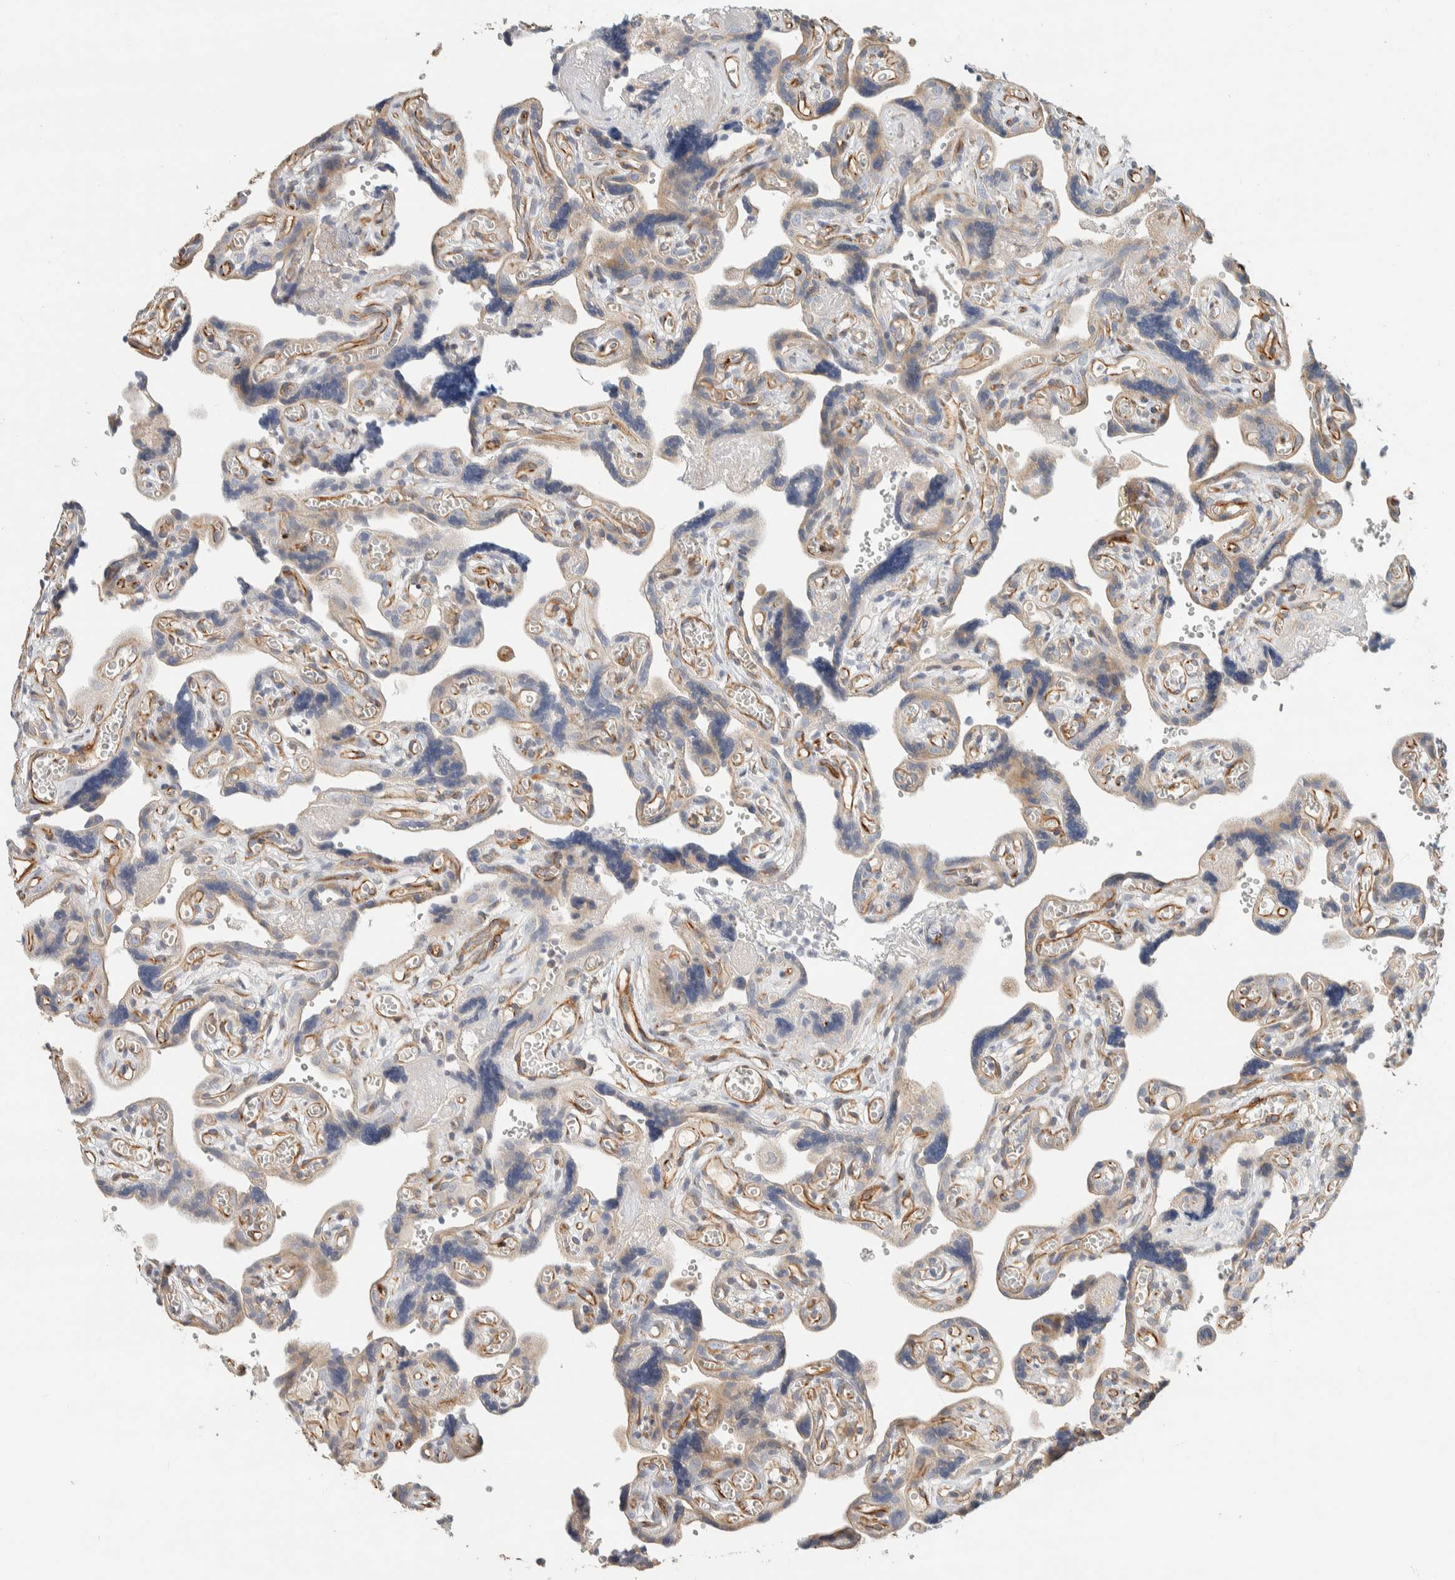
{"staining": {"intensity": "moderate", "quantity": "<25%", "location": "cytoplasmic/membranous"}, "tissue": "placenta", "cell_type": "Trophoblastic cells", "image_type": "normal", "snomed": [{"axis": "morphology", "description": "Normal tissue, NOS"}, {"axis": "topography", "description": "Placenta"}], "caption": "A low amount of moderate cytoplasmic/membranous positivity is identified in about <25% of trophoblastic cells in unremarkable placenta. (DAB (3,3'-diaminobenzidine) IHC with brightfield microscopy, high magnification).", "gene": "CDR2", "patient": {"sex": "female", "age": 30}}